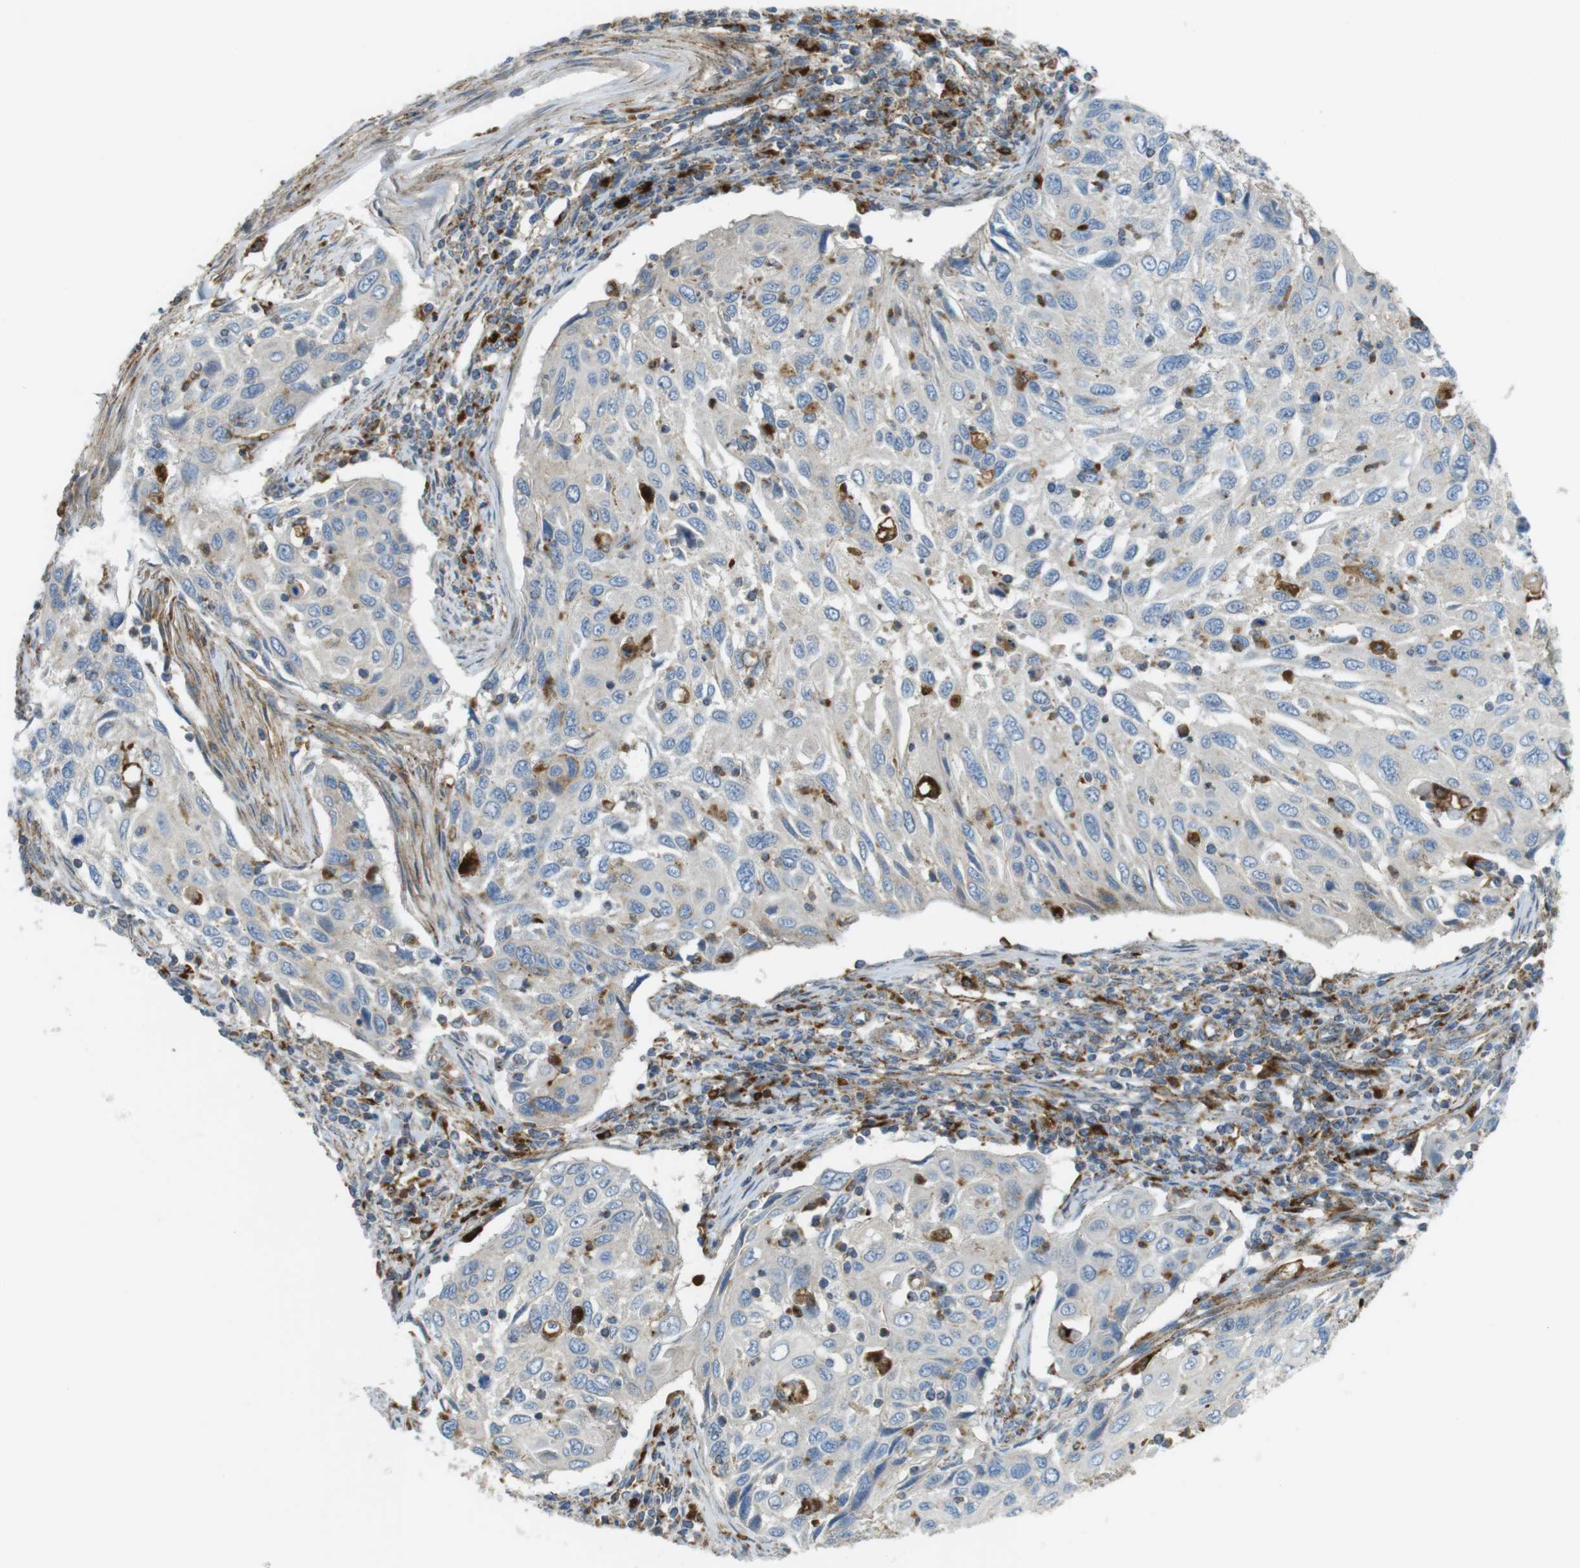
{"staining": {"intensity": "negative", "quantity": "none", "location": "none"}, "tissue": "cervical cancer", "cell_type": "Tumor cells", "image_type": "cancer", "snomed": [{"axis": "morphology", "description": "Squamous cell carcinoma, NOS"}, {"axis": "topography", "description": "Cervix"}], "caption": "Human cervical cancer stained for a protein using IHC reveals no expression in tumor cells.", "gene": "LAMP1", "patient": {"sex": "female", "age": 70}}